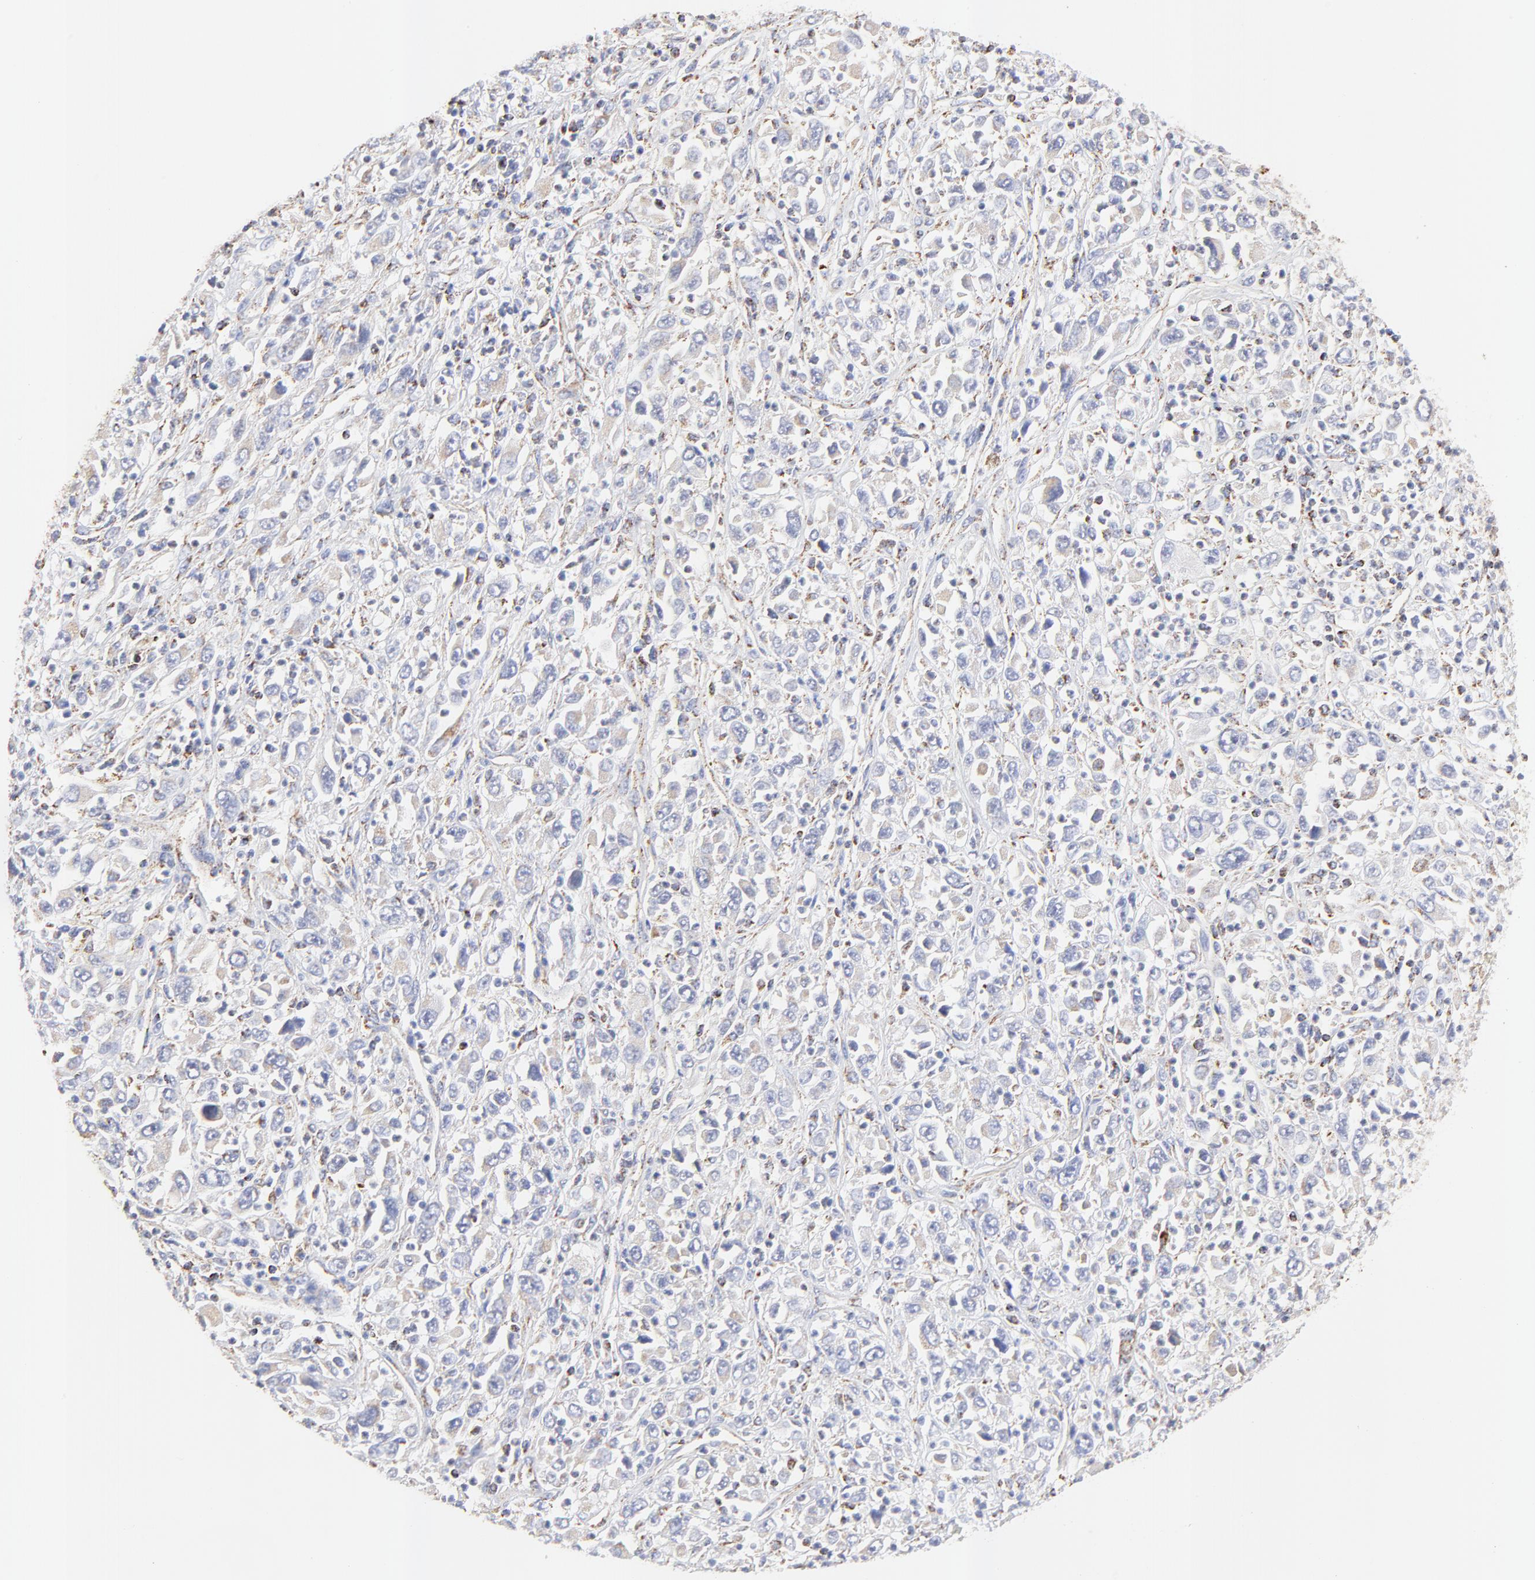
{"staining": {"intensity": "weak", "quantity": "25%-75%", "location": "cytoplasmic/membranous"}, "tissue": "melanoma", "cell_type": "Tumor cells", "image_type": "cancer", "snomed": [{"axis": "morphology", "description": "Malignant melanoma, Metastatic site"}, {"axis": "topography", "description": "Skin"}], "caption": "The photomicrograph reveals staining of malignant melanoma (metastatic site), revealing weak cytoplasmic/membranous protein positivity (brown color) within tumor cells.", "gene": "COX4I1", "patient": {"sex": "female", "age": 56}}